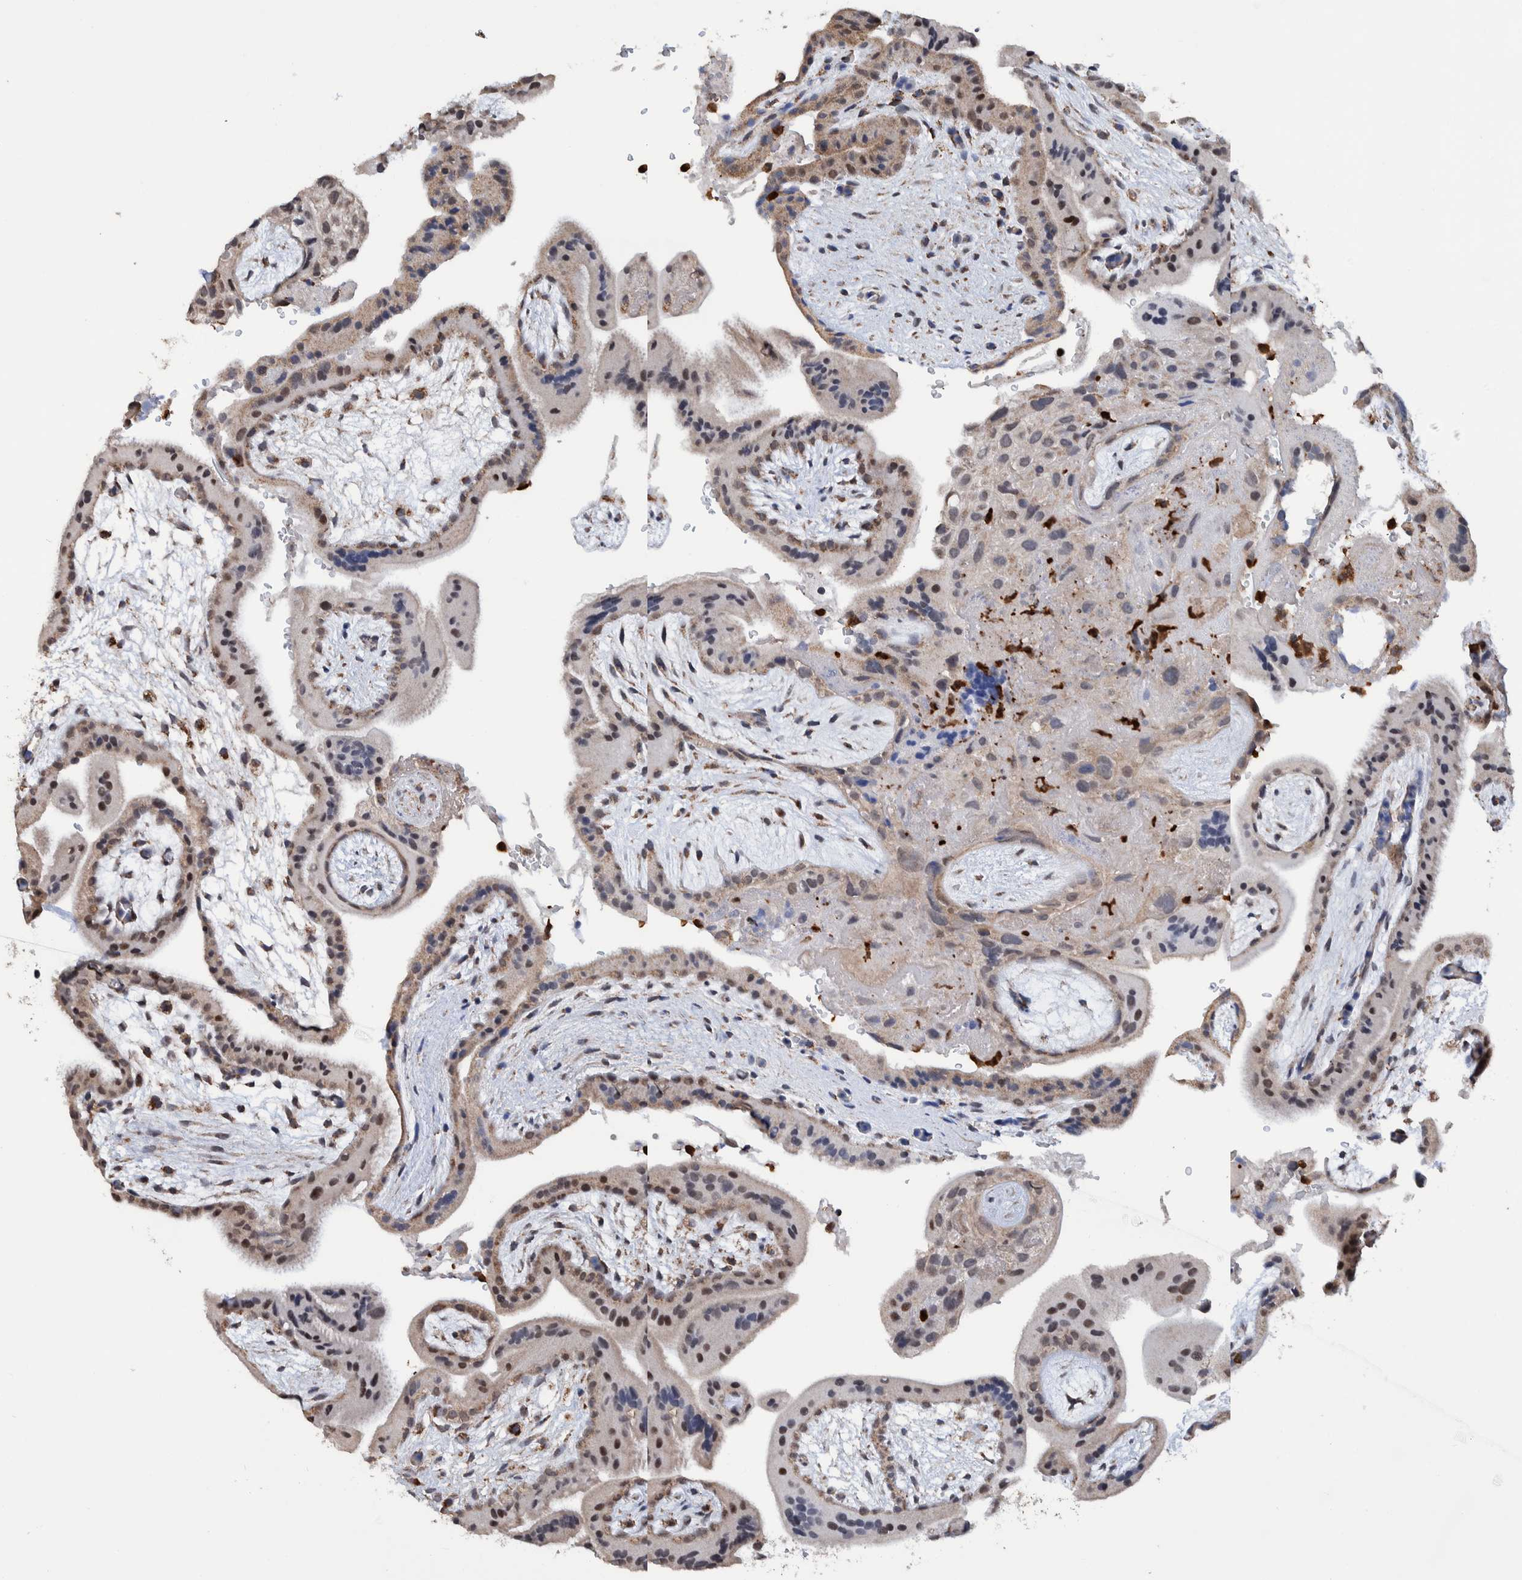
{"staining": {"intensity": "weak", "quantity": "25%-75%", "location": "cytoplasmic/membranous"}, "tissue": "placenta", "cell_type": "Decidual cells", "image_type": "normal", "snomed": [{"axis": "morphology", "description": "Normal tissue, NOS"}, {"axis": "topography", "description": "Placenta"}], "caption": "The immunohistochemical stain highlights weak cytoplasmic/membranous positivity in decidual cells of unremarkable placenta. The staining was performed using DAB, with brown indicating positive protein expression. Nuclei are stained blue with hematoxylin.", "gene": "DECR1", "patient": {"sex": "female", "age": 35}}